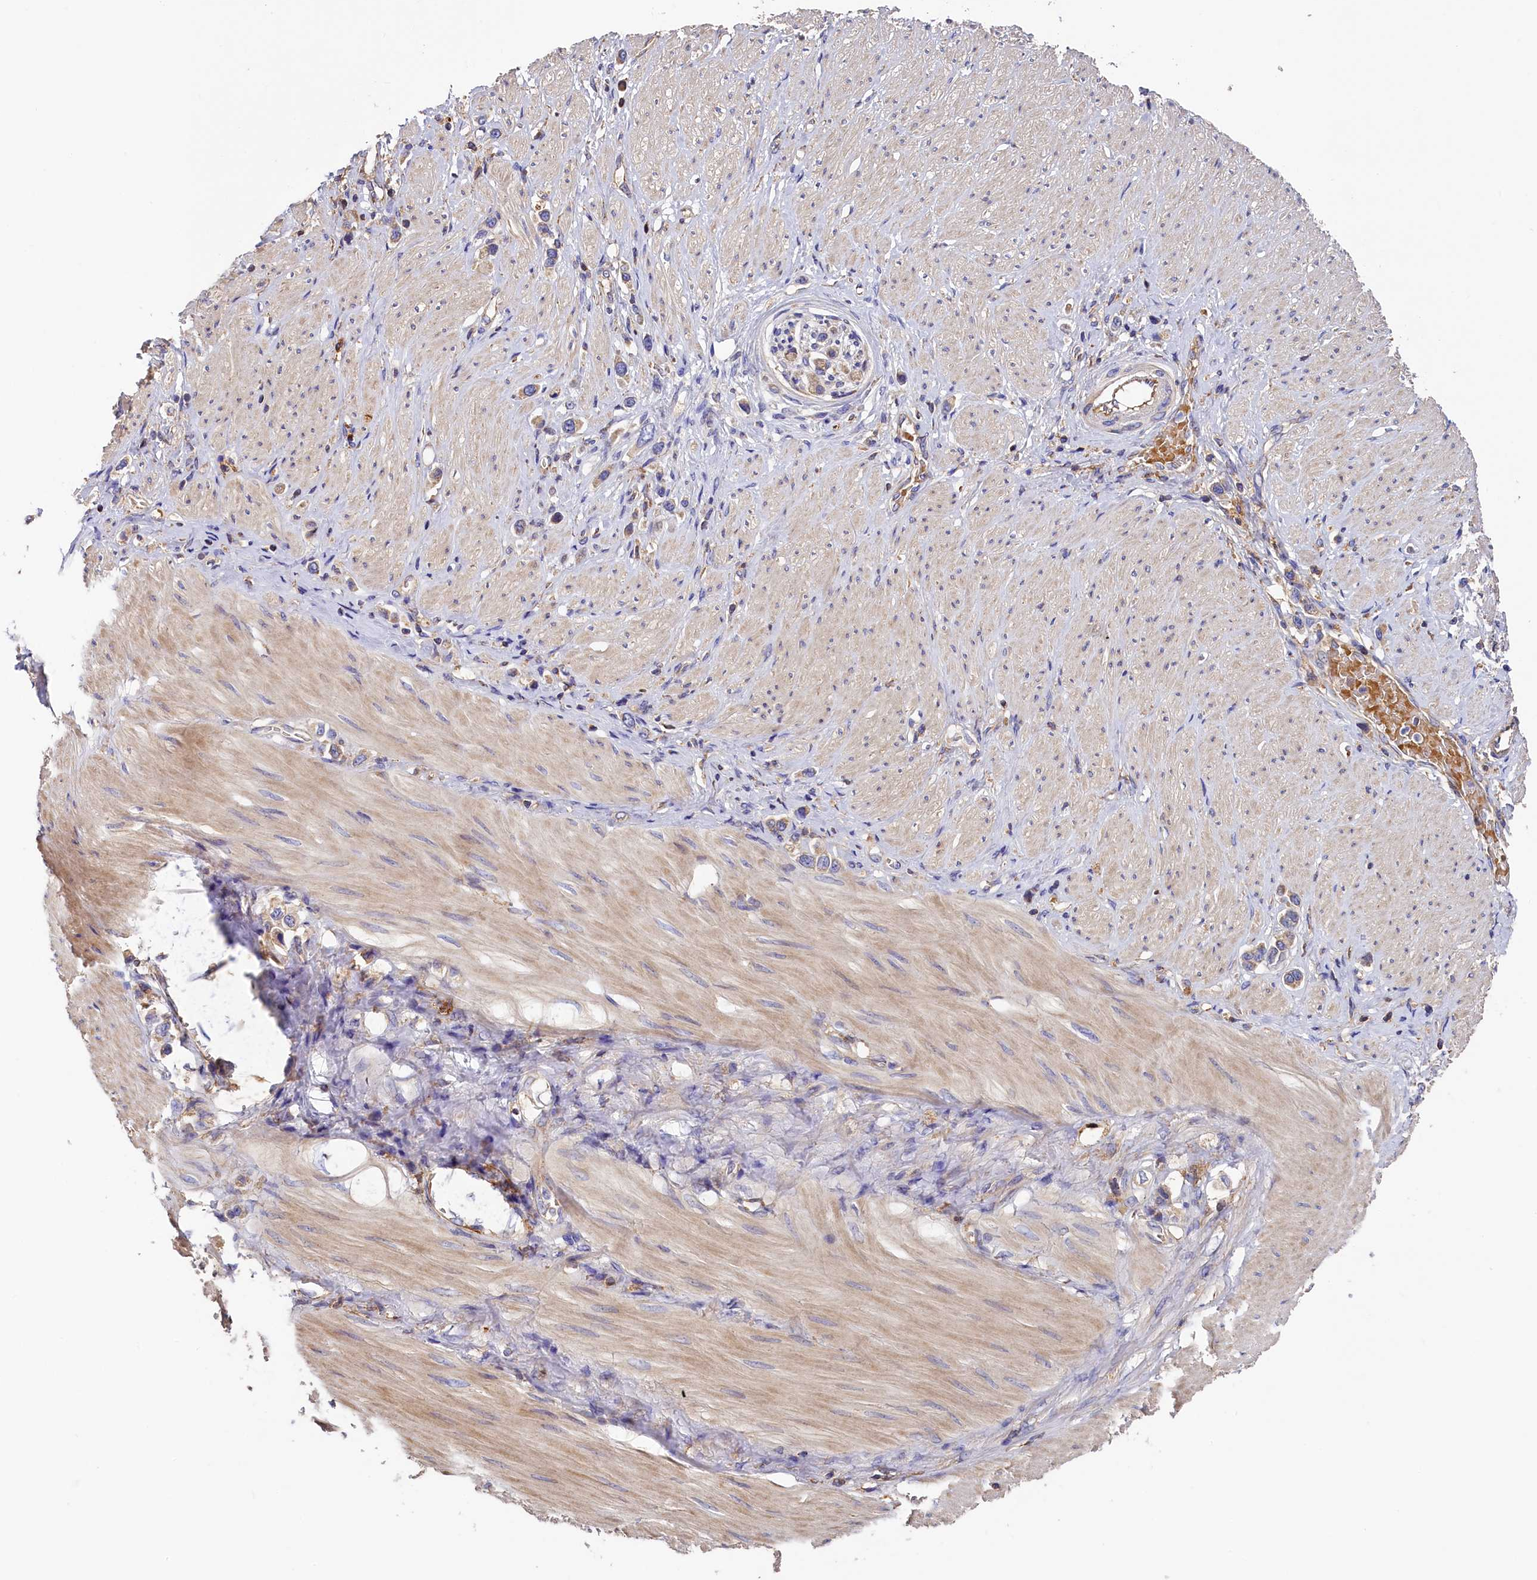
{"staining": {"intensity": "negative", "quantity": "none", "location": "none"}, "tissue": "stomach cancer", "cell_type": "Tumor cells", "image_type": "cancer", "snomed": [{"axis": "morphology", "description": "Adenocarcinoma, NOS"}, {"axis": "topography", "description": "Stomach"}], "caption": "The histopathology image displays no staining of tumor cells in stomach cancer (adenocarcinoma).", "gene": "SEC31B", "patient": {"sex": "female", "age": 65}}